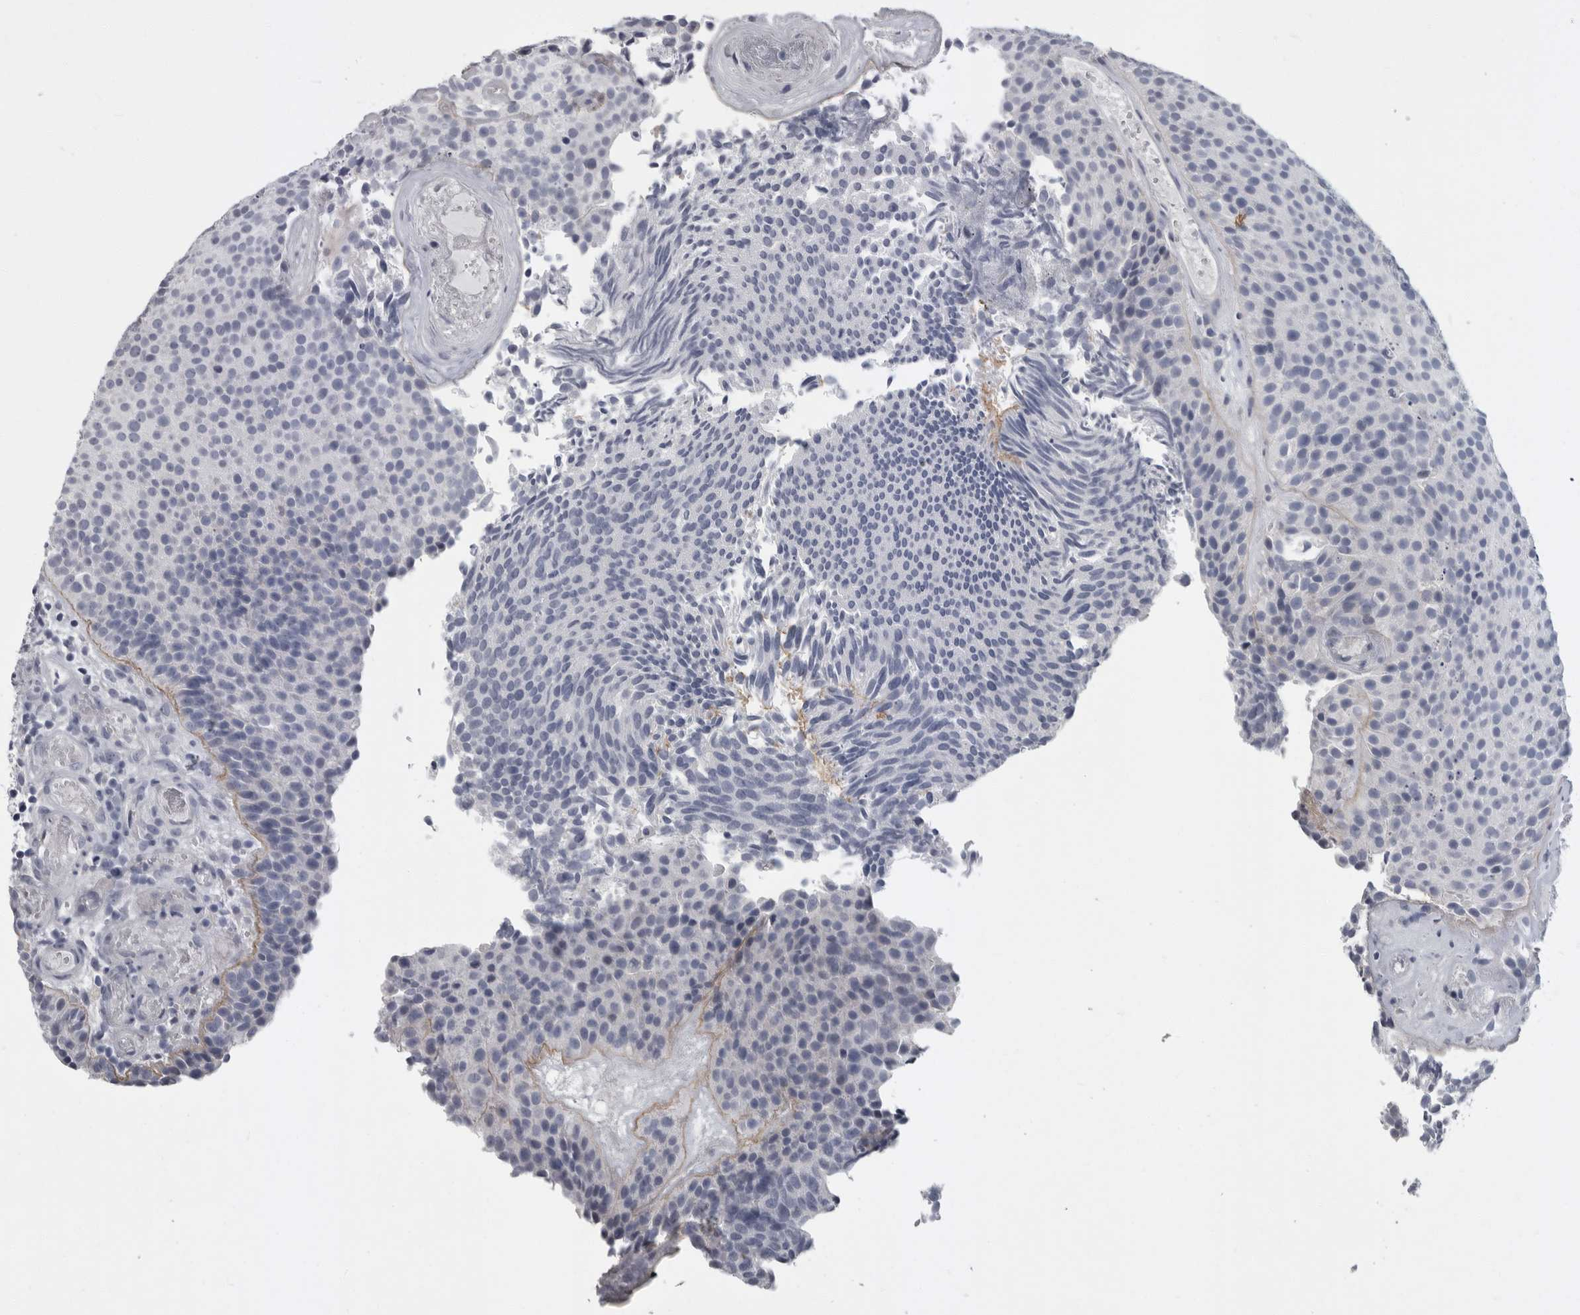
{"staining": {"intensity": "negative", "quantity": "none", "location": "none"}, "tissue": "urothelial cancer", "cell_type": "Tumor cells", "image_type": "cancer", "snomed": [{"axis": "morphology", "description": "Urothelial carcinoma, Low grade"}, {"axis": "topography", "description": "Urinary bladder"}], "caption": "Urothelial carcinoma (low-grade) was stained to show a protein in brown. There is no significant positivity in tumor cells.", "gene": "SLC25A39", "patient": {"sex": "male", "age": 86}}